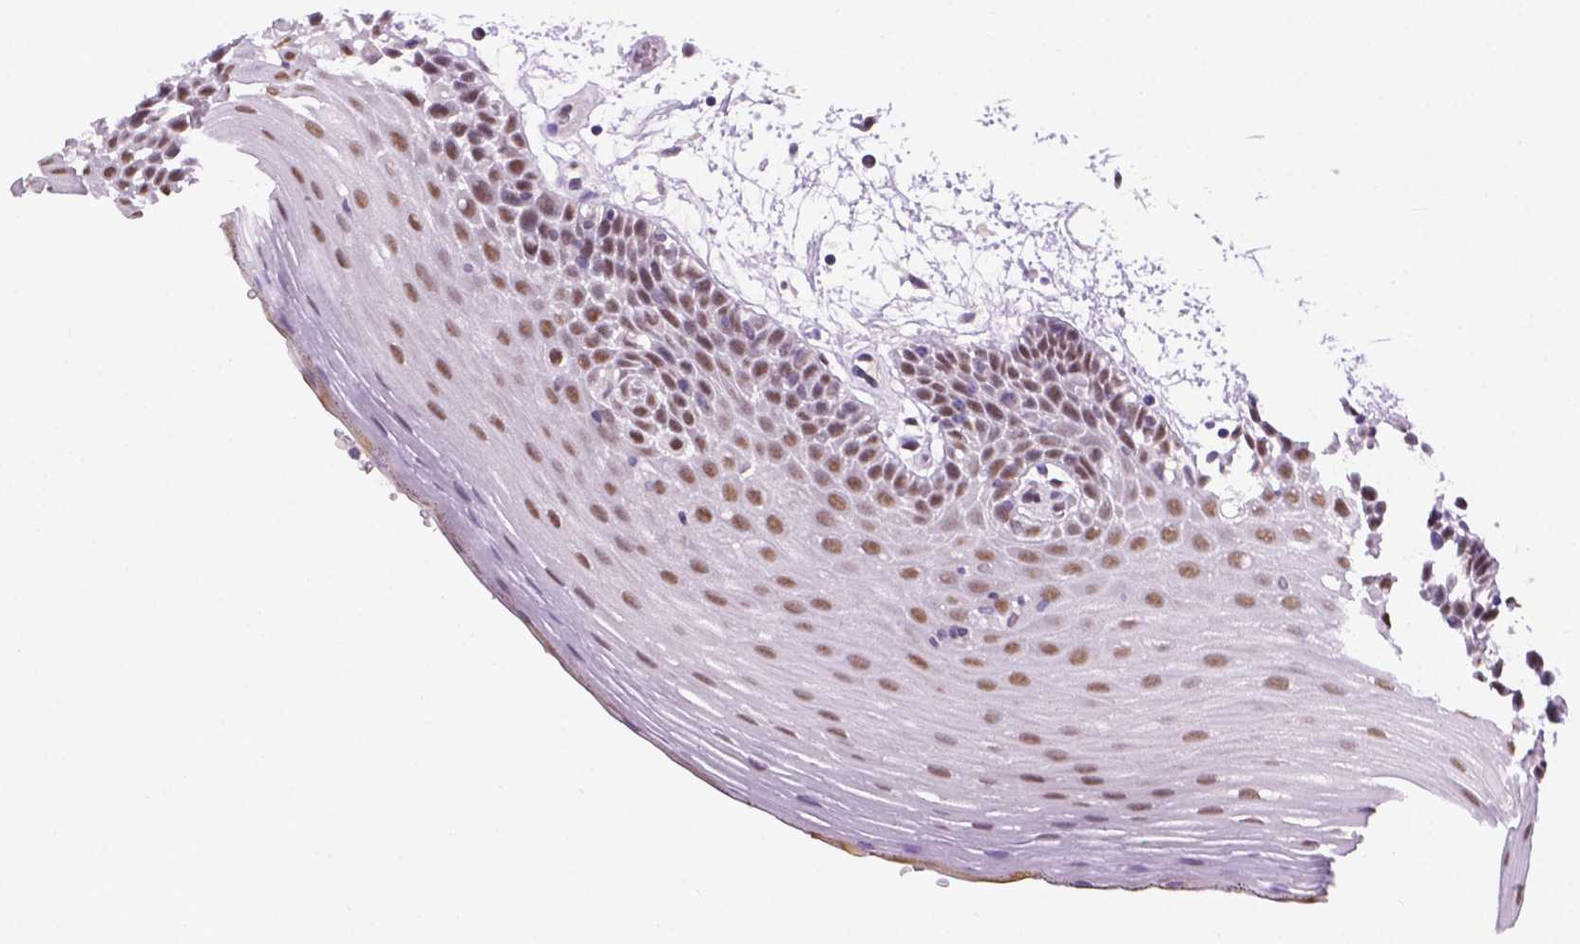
{"staining": {"intensity": "moderate", "quantity": ">75%", "location": "nuclear"}, "tissue": "oral mucosa", "cell_type": "Squamous epithelial cells", "image_type": "normal", "snomed": [{"axis": "morphology", "description": "Normal tissue, NOS"}, {"axis": "morphology", "description": "Squamous cell carcinoma, NOS"}, {"axis": "topography", "description": "Oral tissue"}, {"axis": "topography", "description": "Head-Neck"}], "caption": "Squamous epithelial cells demonstrate medium levels of moderate nuclear positivity in approximately >75% of cells in benign oral mucosa.", "gene": "ABI2", "patient": {"sex": "male", "age": 52}}